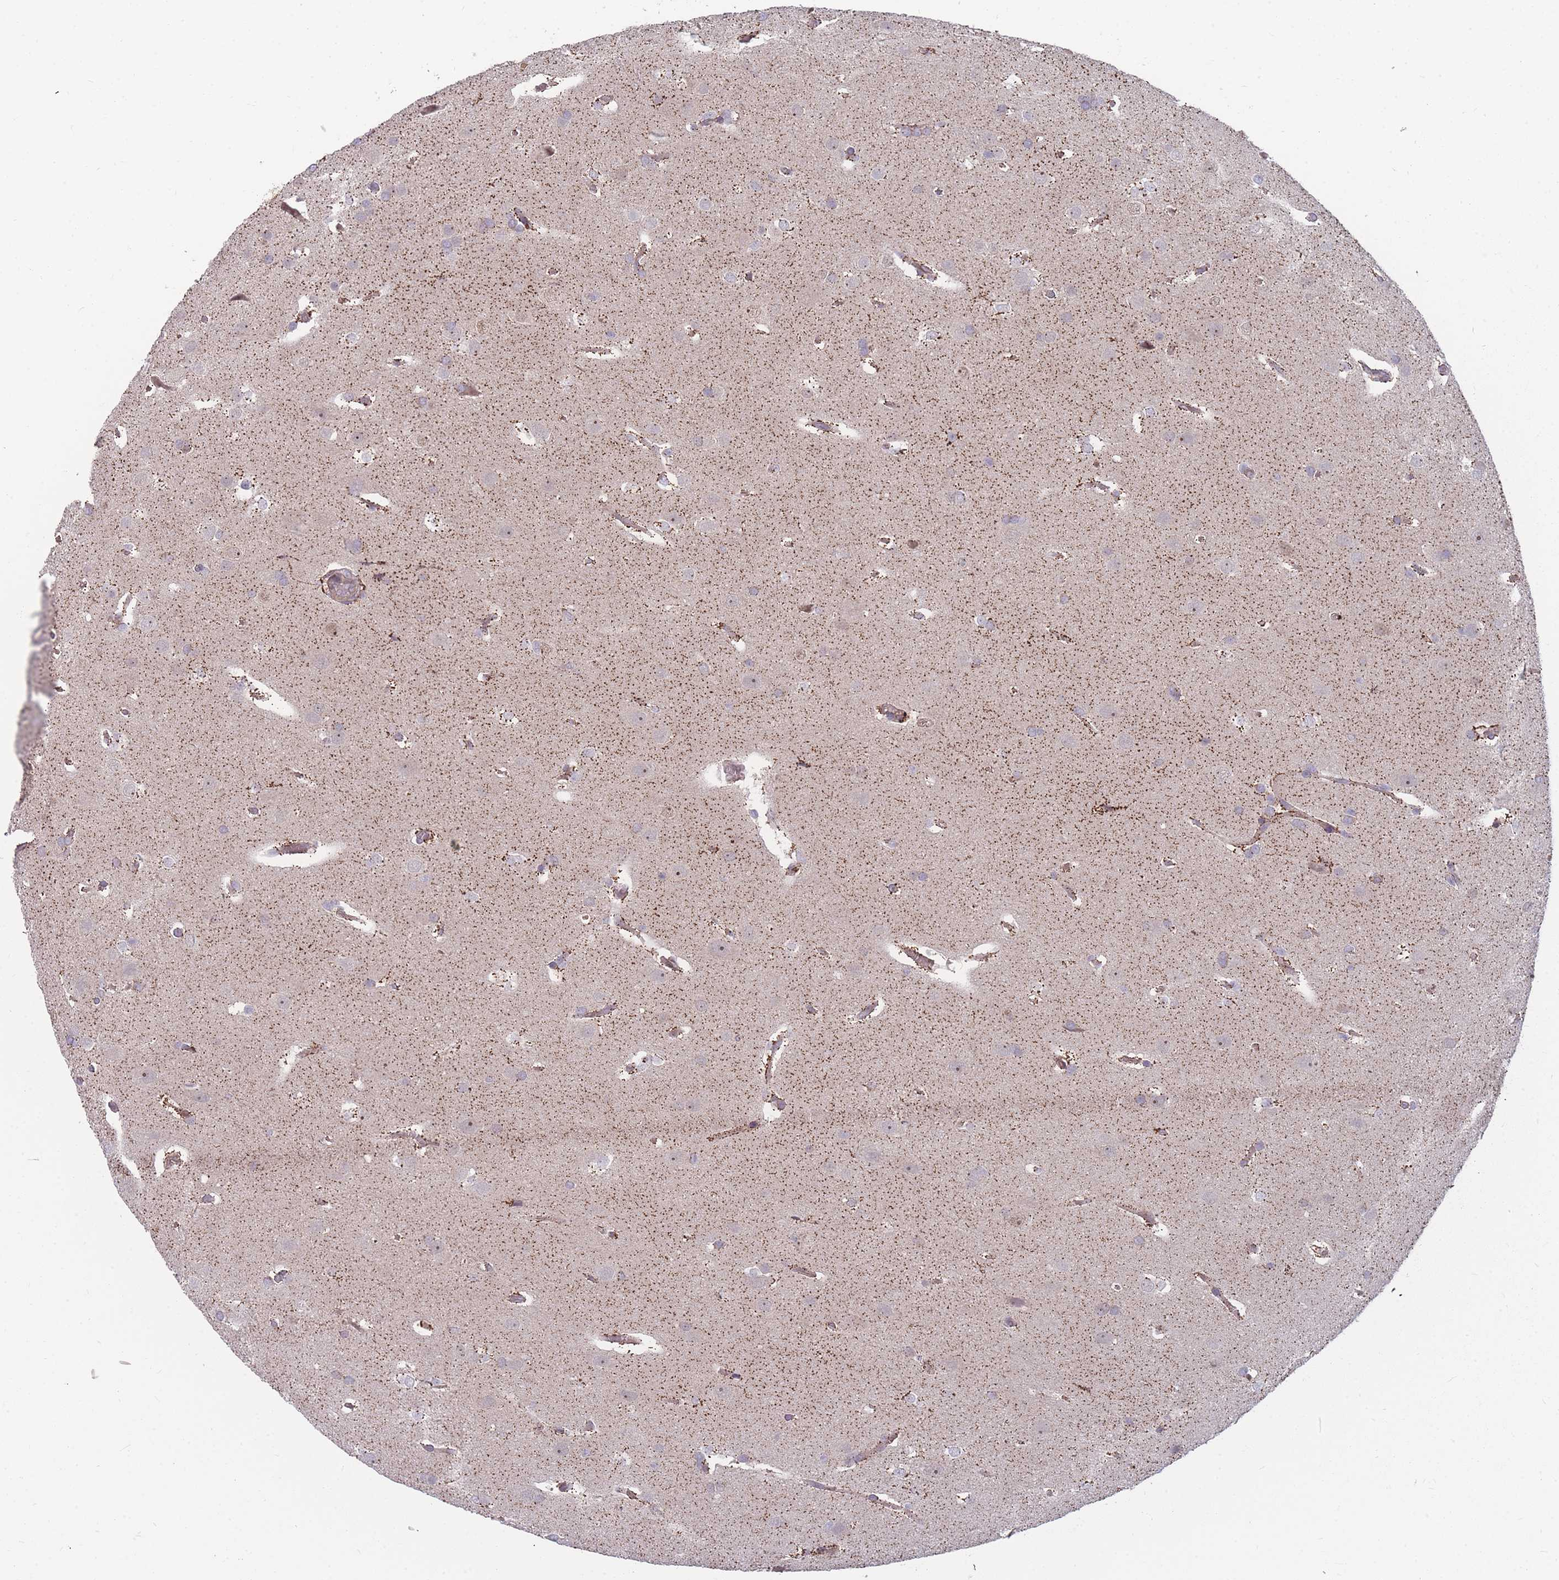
{"staining": {"intensity": "negative", "quantity": "none", "location": "none"}, "tissue": "glioma", "cell_type": "Tumor cells", "image_type": "cancer", "snomed": [{"axis": "morphology", "description": "Glioma, malignant, Low grade"}, {"axis": "topography", "description": "Brain"}], "caption": "Immunohistochemistry histopathology image of neoplastic tissue: human glioma stained with DAB shows no significant protein staining in tumor cells.", "gene": "SLC35B4", "patient": {"sex": "female", "age": 32}}